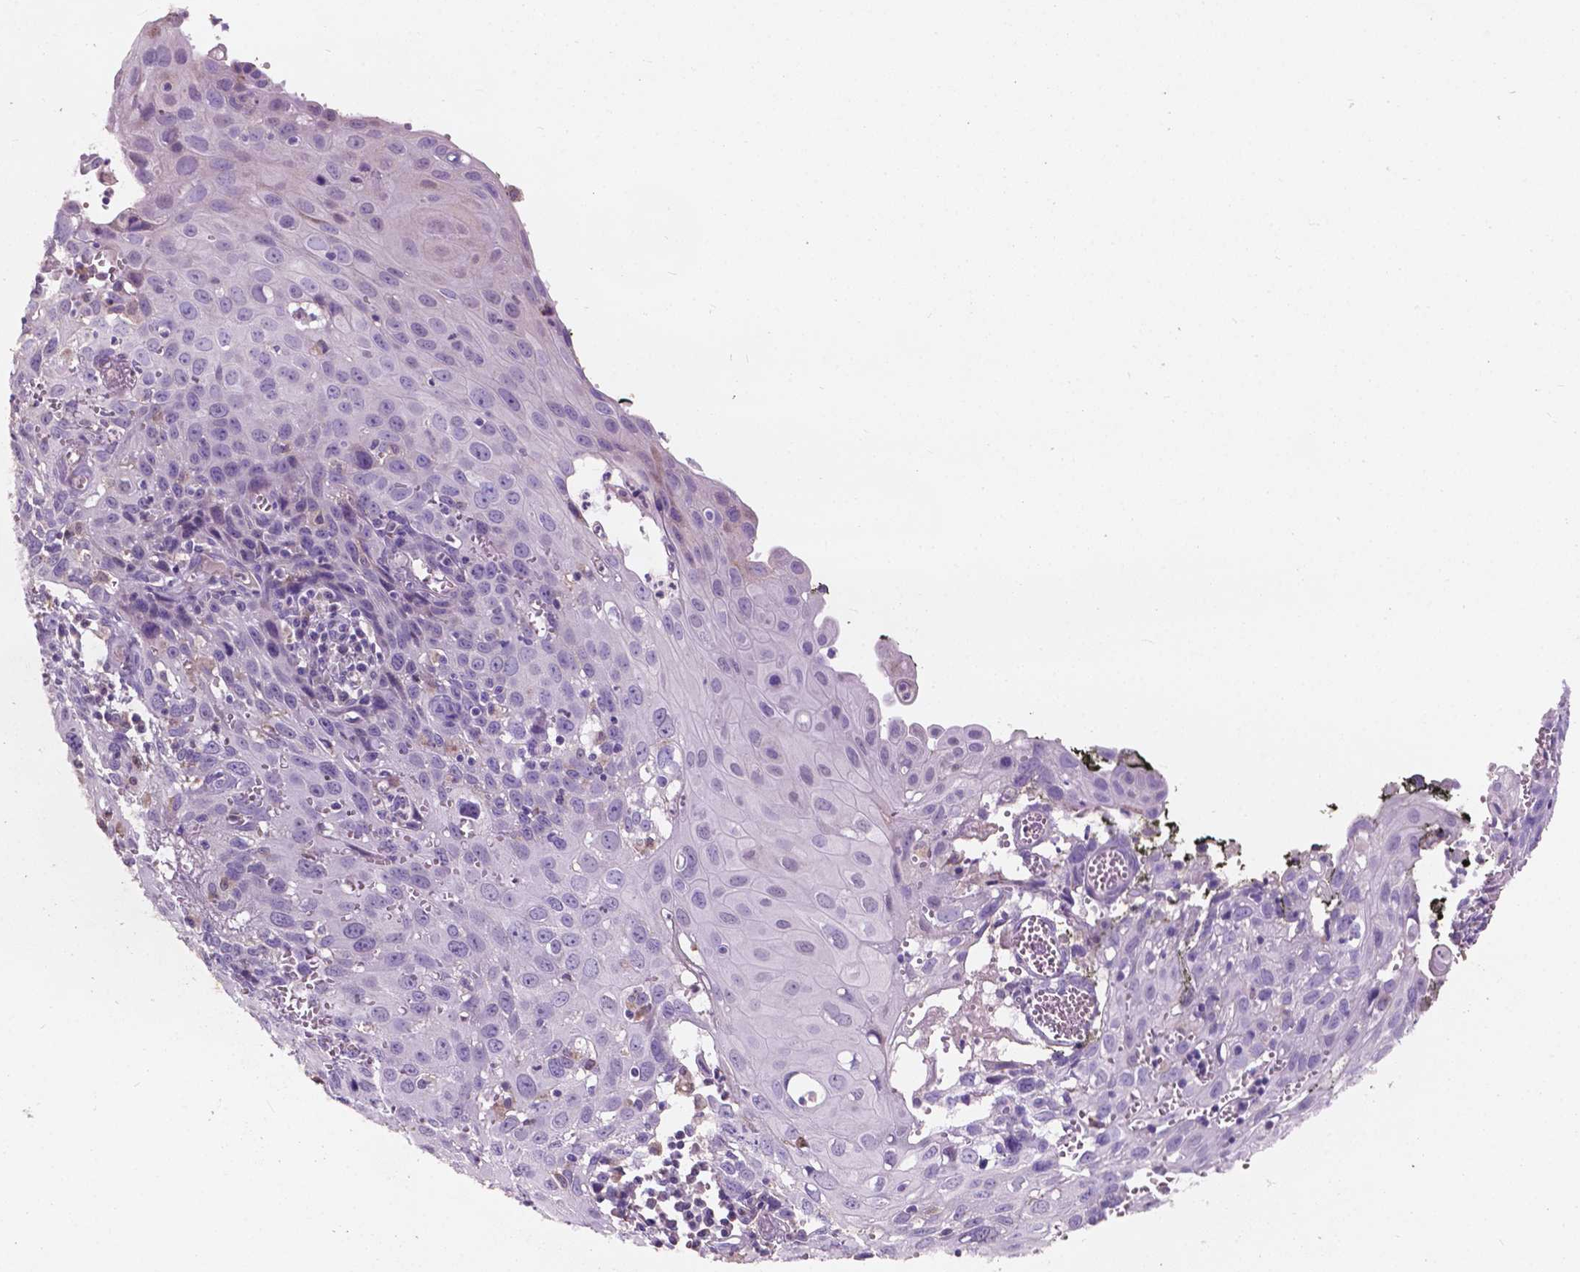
{"staining": {"intensity": "negative", "quantity": "none", "location": "none"}, "tissue": "cervical cancer", "cell_type": "Tumor cells", "image_type": "cancer", "snomed": [{"axis": "morphology", "description": "Squamous cell carcinoma, NOS"}, {"axis": "topography", "description": "Cervix"}], "caption": "This is an IHC histopathology image of human cervical cancer. There is no positivity in tumor cells.", "gene": "IREB2", "patient": {"sex": "female", "age": 38}}